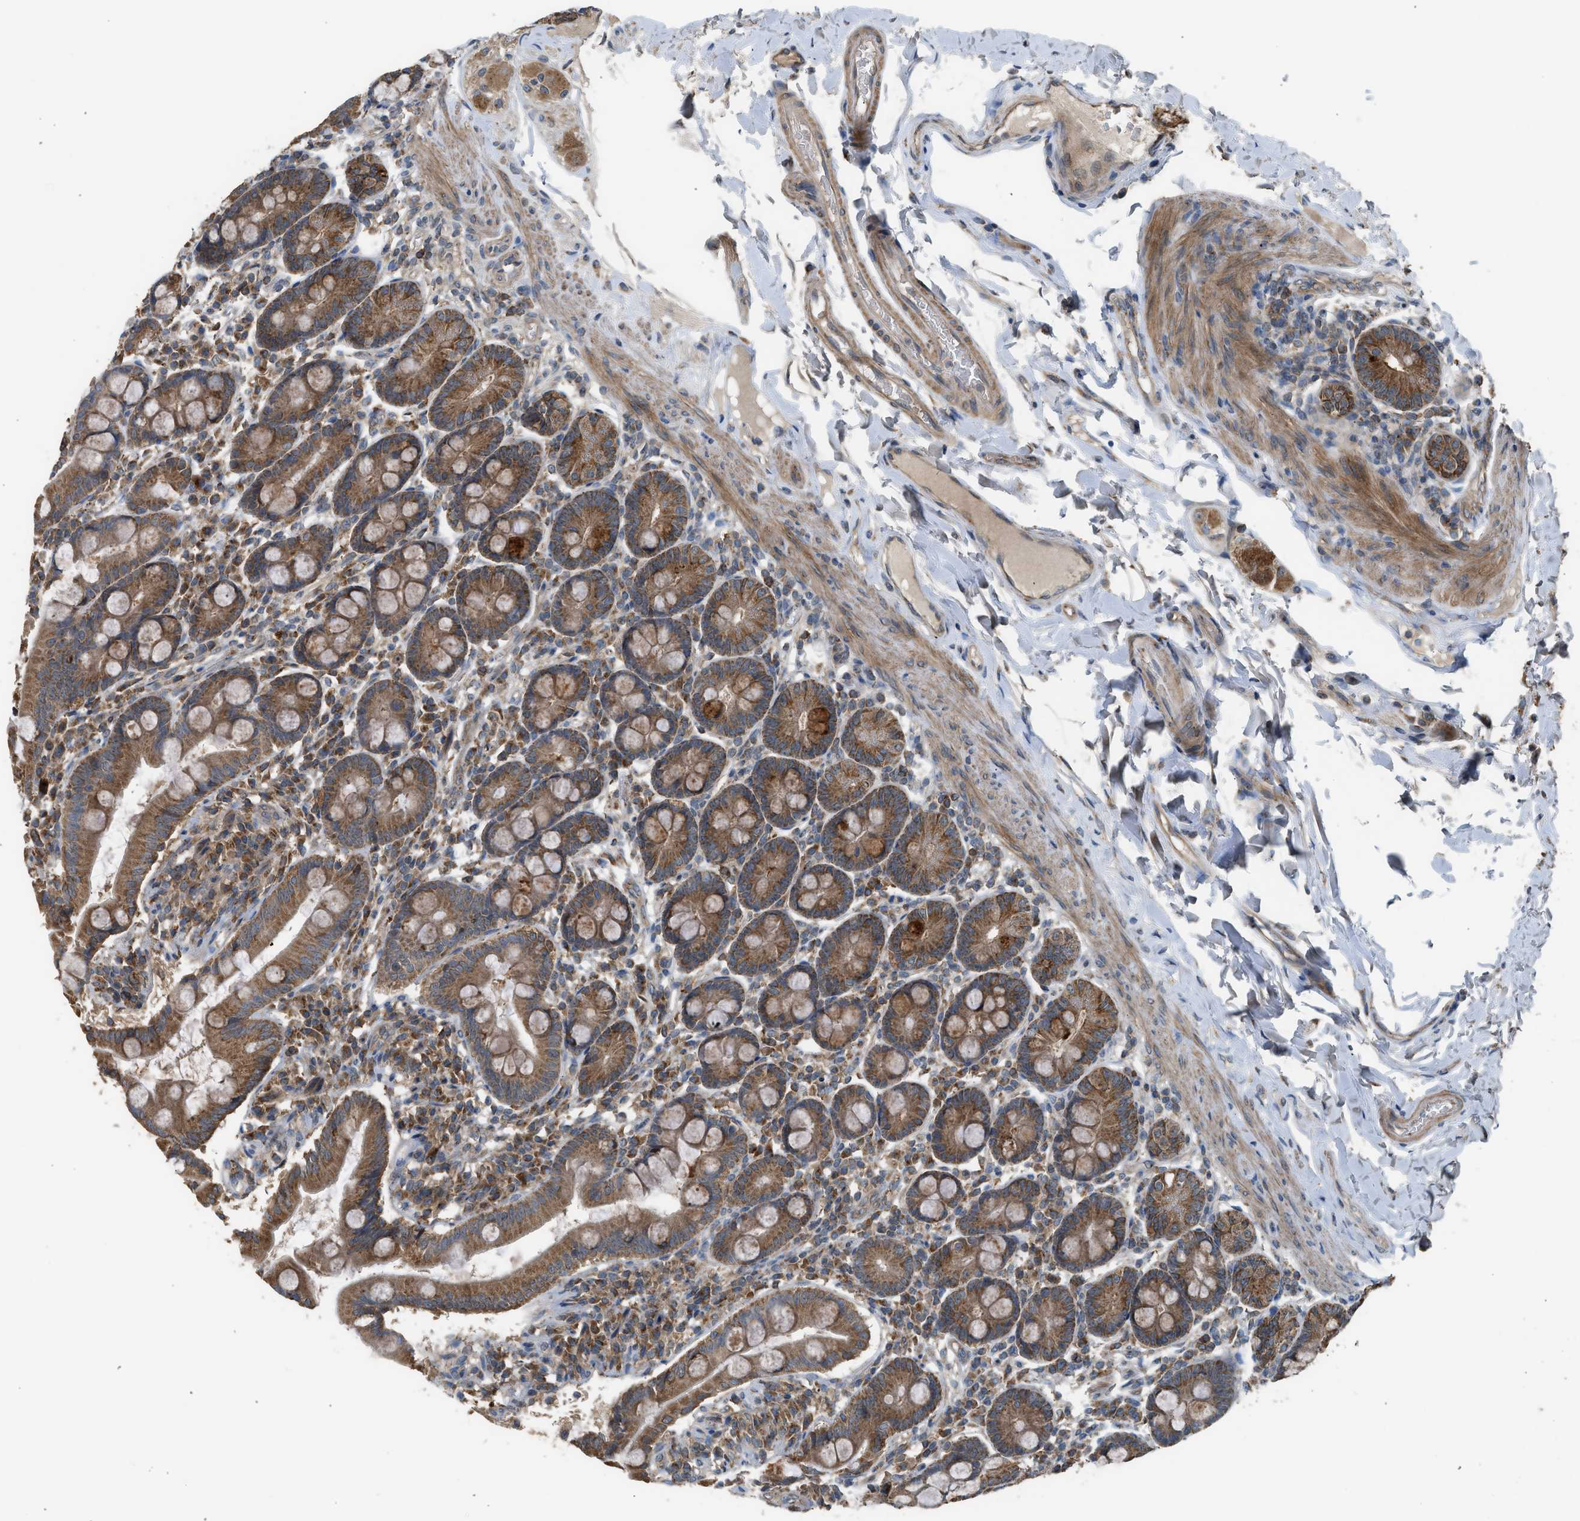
{"staining": {"intensity": "strong", "quantity": ">75%", "location": "cytoplasmic/membranous"}, "tissue": "duodenum", "cell_type": "Glandular cells", "image_type": "normal", "snomed": [{"axis": "morphology", "description": "Normal tissue, NOS"}, {"axis": "topography", "description": "Duodenum"}], "caption": "Glandular cells reveal high levels of strong cytoplasmic/membranous expression in approximately >75% of cells in unremarkable duodenum. The staining was performed using DAB, with brown indicating positive protein expression. Nuclei are stained blue with hematoxylin.", "gene": "STARD3", "patient": {"sex": "male", "age": 50}}